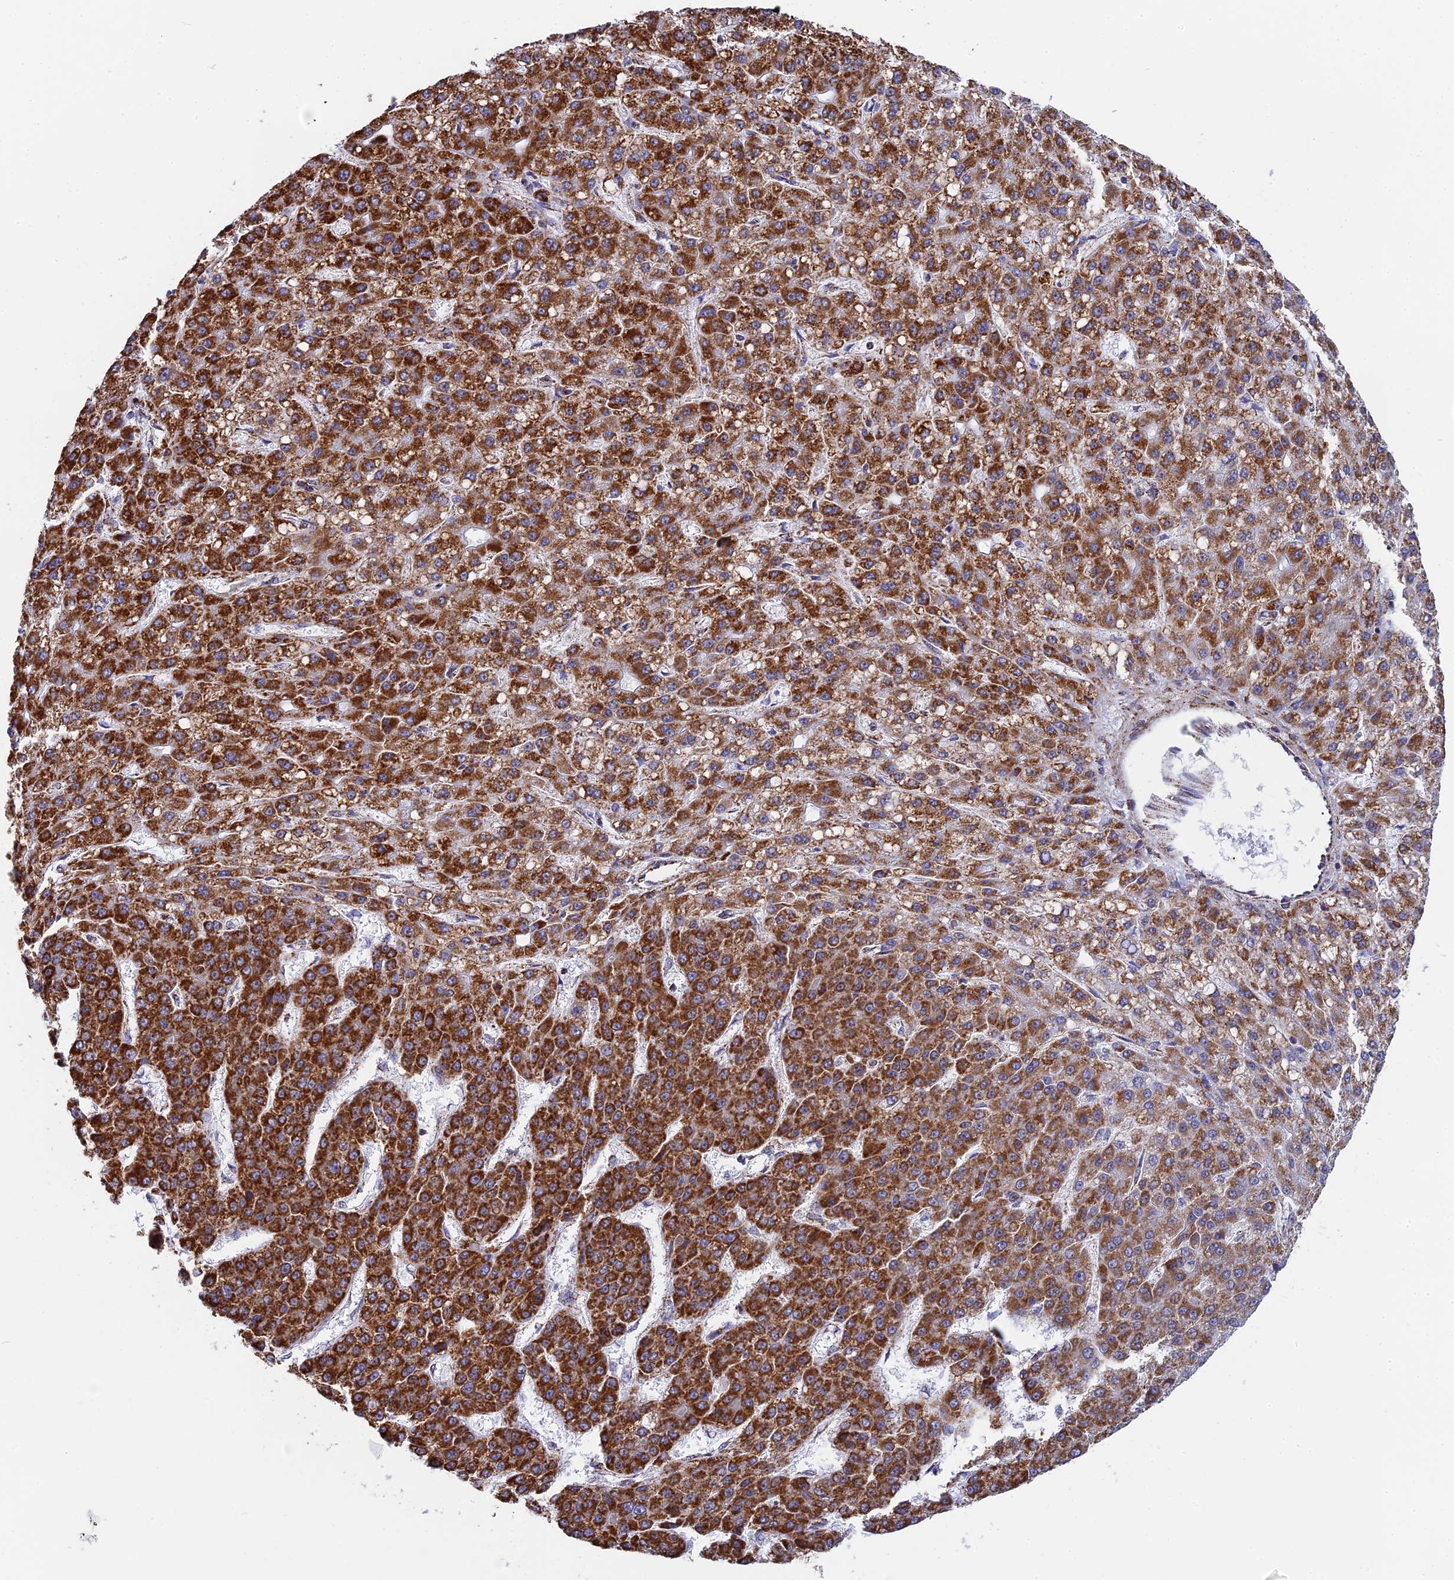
{"staining": {"intensity": "strong", "quantity": ">75%", "location": "cytoplasmic/membranous"}, "tissue": "liver cancer", "cell_type": "Tumor cells", "image_type": "cancer", "snomed": [{"axis": "morphology", "description": "Carcinoma, Hepatocellular, NOS"}, {"axis": "topography", "description": "Liver"}], "caption": "Liver cancer (hepatocellular carcinoma) stained with a protein marker shows strong staining in tumor cells.", "gene": "CDC16", "patient": {"sex": "male", "age": 67}}